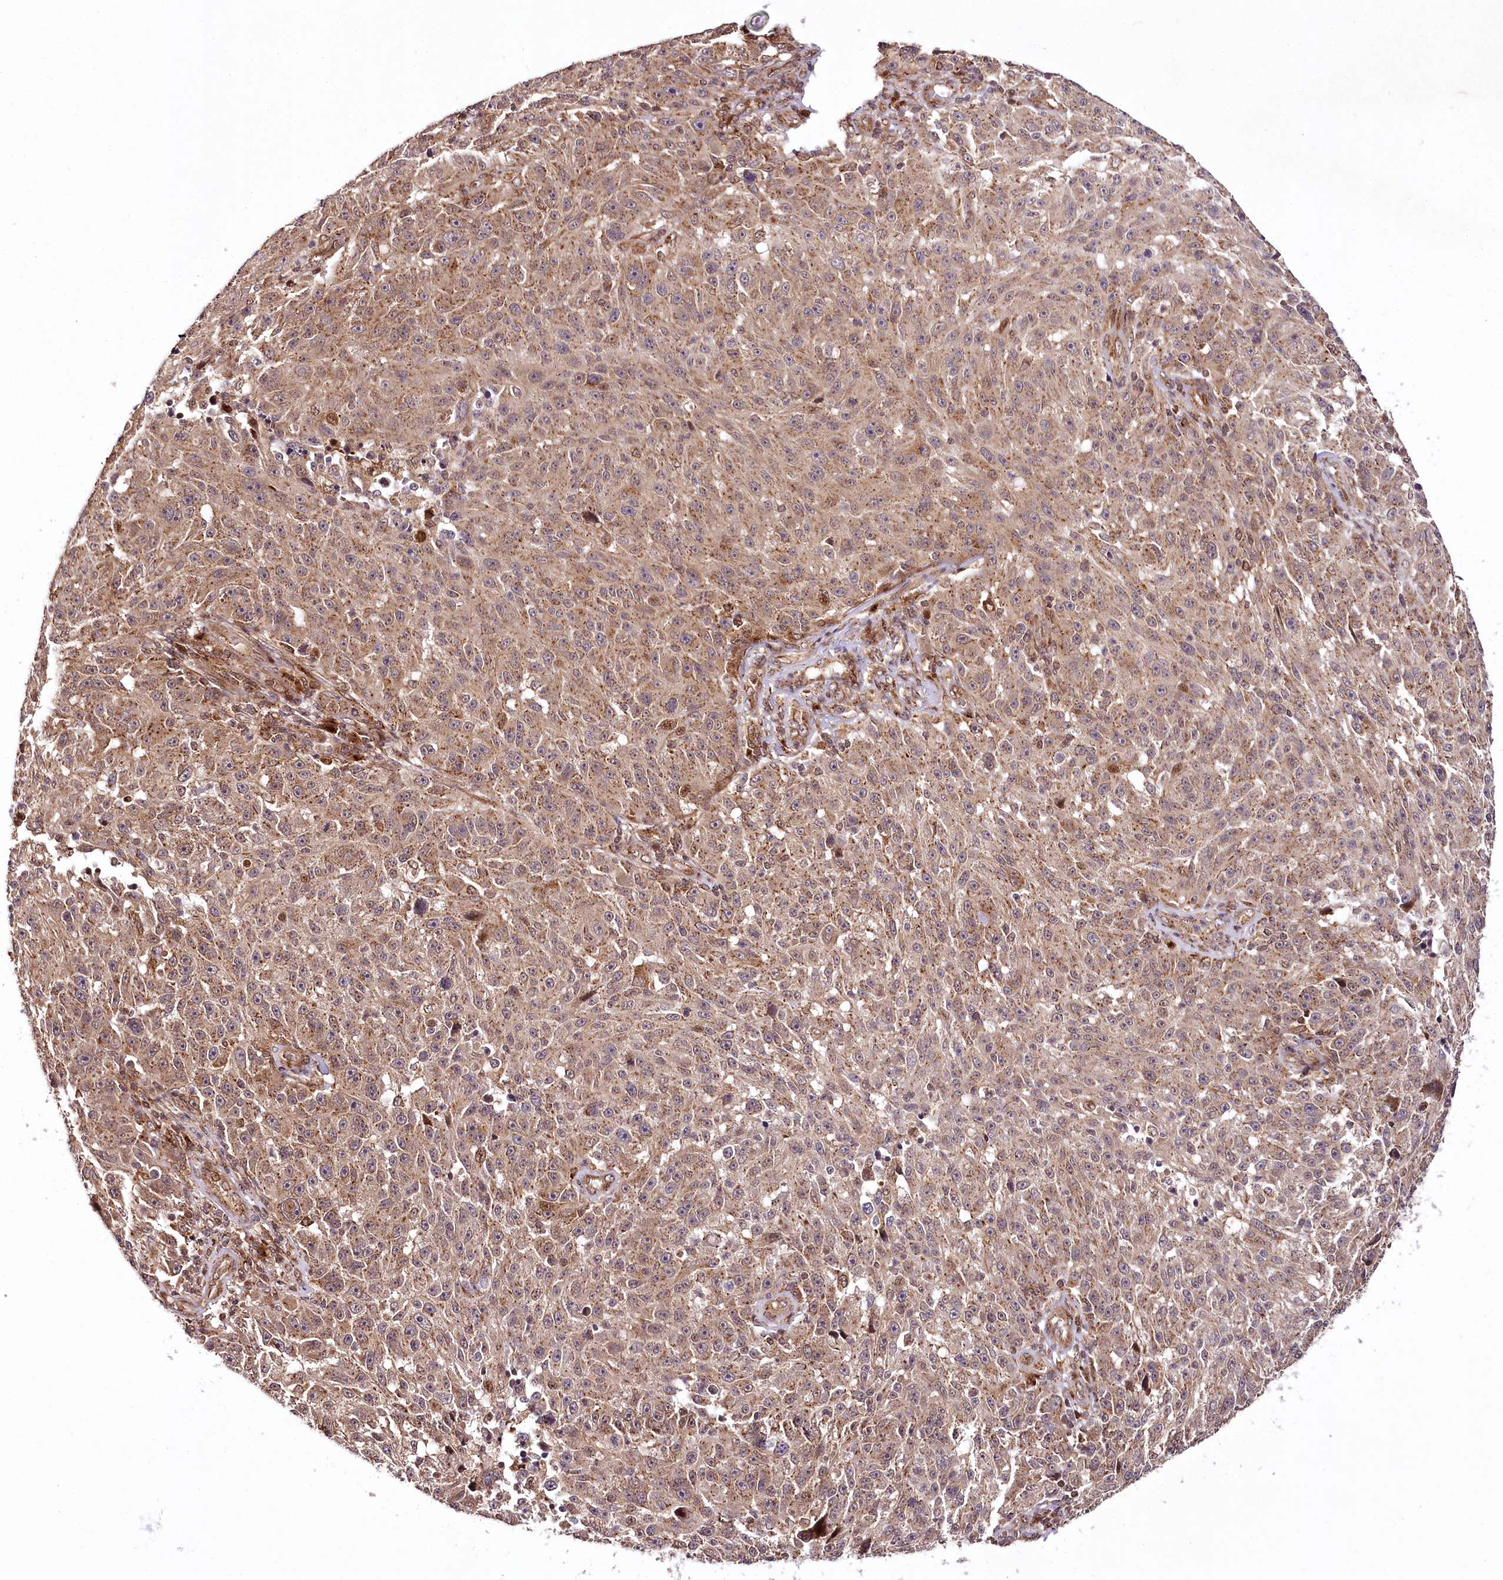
{"staining": {"intensity": "moderate", "quantity": ">75%", "location": "cytoplasmic/membranous,nuclear"}, "tissue": "melanoma", "cell_type": "Tumor cells", "image_type": "cancer", "snomed": [{"axis": "morphology", "description": "Malignant melanoma, NOS"}, {"axis": "topography", "description": "Skin"}], "caption": "The immunohistochemical stain shows moderate cytoplasmic/membranous and nuclear staining in tumor cells of malignant melanoma tissue. The staining was performed using DAB to visualize the protein expression in brown, while the nuclei were stained in blue with hematoxylin (Magnification: 20x).", "gene": "COPG1", "patient": {"sex": "male", "age": 53}}